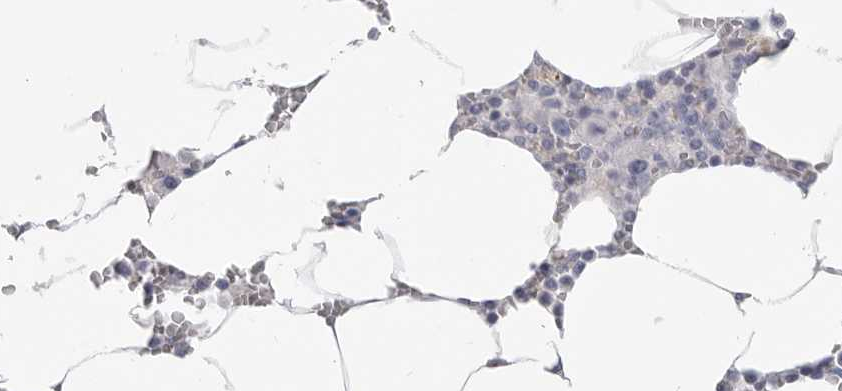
{"staining": {"intensity": "weak", "quantity": "<25%", "location": "cytoplasmic/membranous"}, "tissue": "bone marrow", "cell_type": "Hematopoietic cells", "image_type": "normal", "snomed": [{"axis": "morphology", "description": "Normal tissue, NOS"}, {"axis": "topography", "description": "Bone marrow"}], "caption": "Immunohistochemistry (IHC) histopathology image of normal bone marrow stained for a protein (brown), which reveals no expression in hematopoietic cells.", "gene": "CAMK2B", "patient": {"sex": "male", "age": 70}}